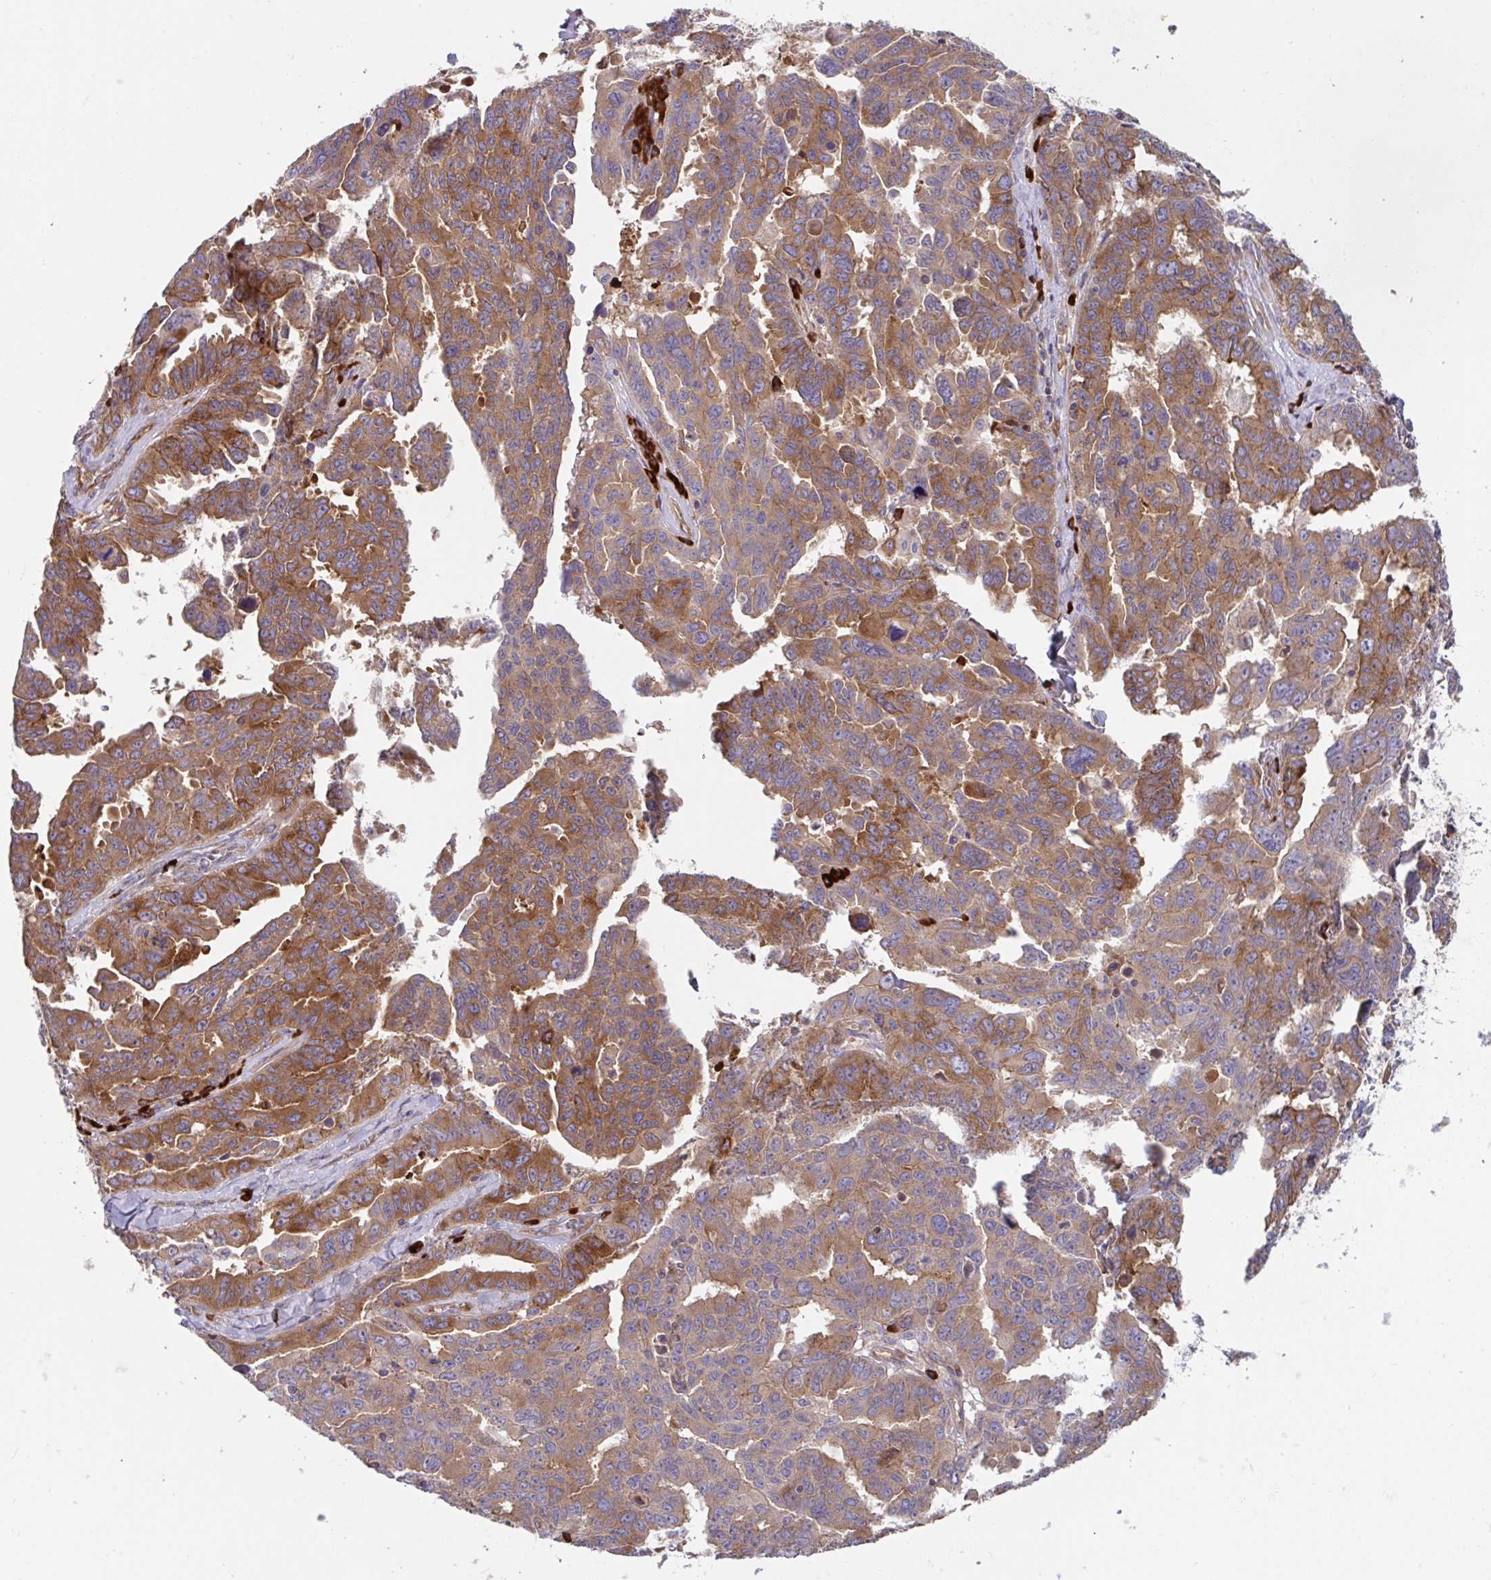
{"staining": {"intensity": "moderate", "quantity": ">75%", "location": "cytoplasmic/membranous"}, "tissue": "ovarian cancer", "cell_type": "Tumor cells", "image_type": "cancer", "snomed": [{"axis": "morphology", "description": "Adenocarcinoma, NOS"}, {"axis": "morphology", "description": "Carcinoma, endometroid"}, {"axis": "topography", "description": "Ovary"}], "caption": "Ovarian endometroid carcinoma stained with IHC shows moderate cytoplasmic/membranous staining in approximately >75% of tumor cells.", "gene": "YARS2", "patient": {"sex": "female", "age": 72}}